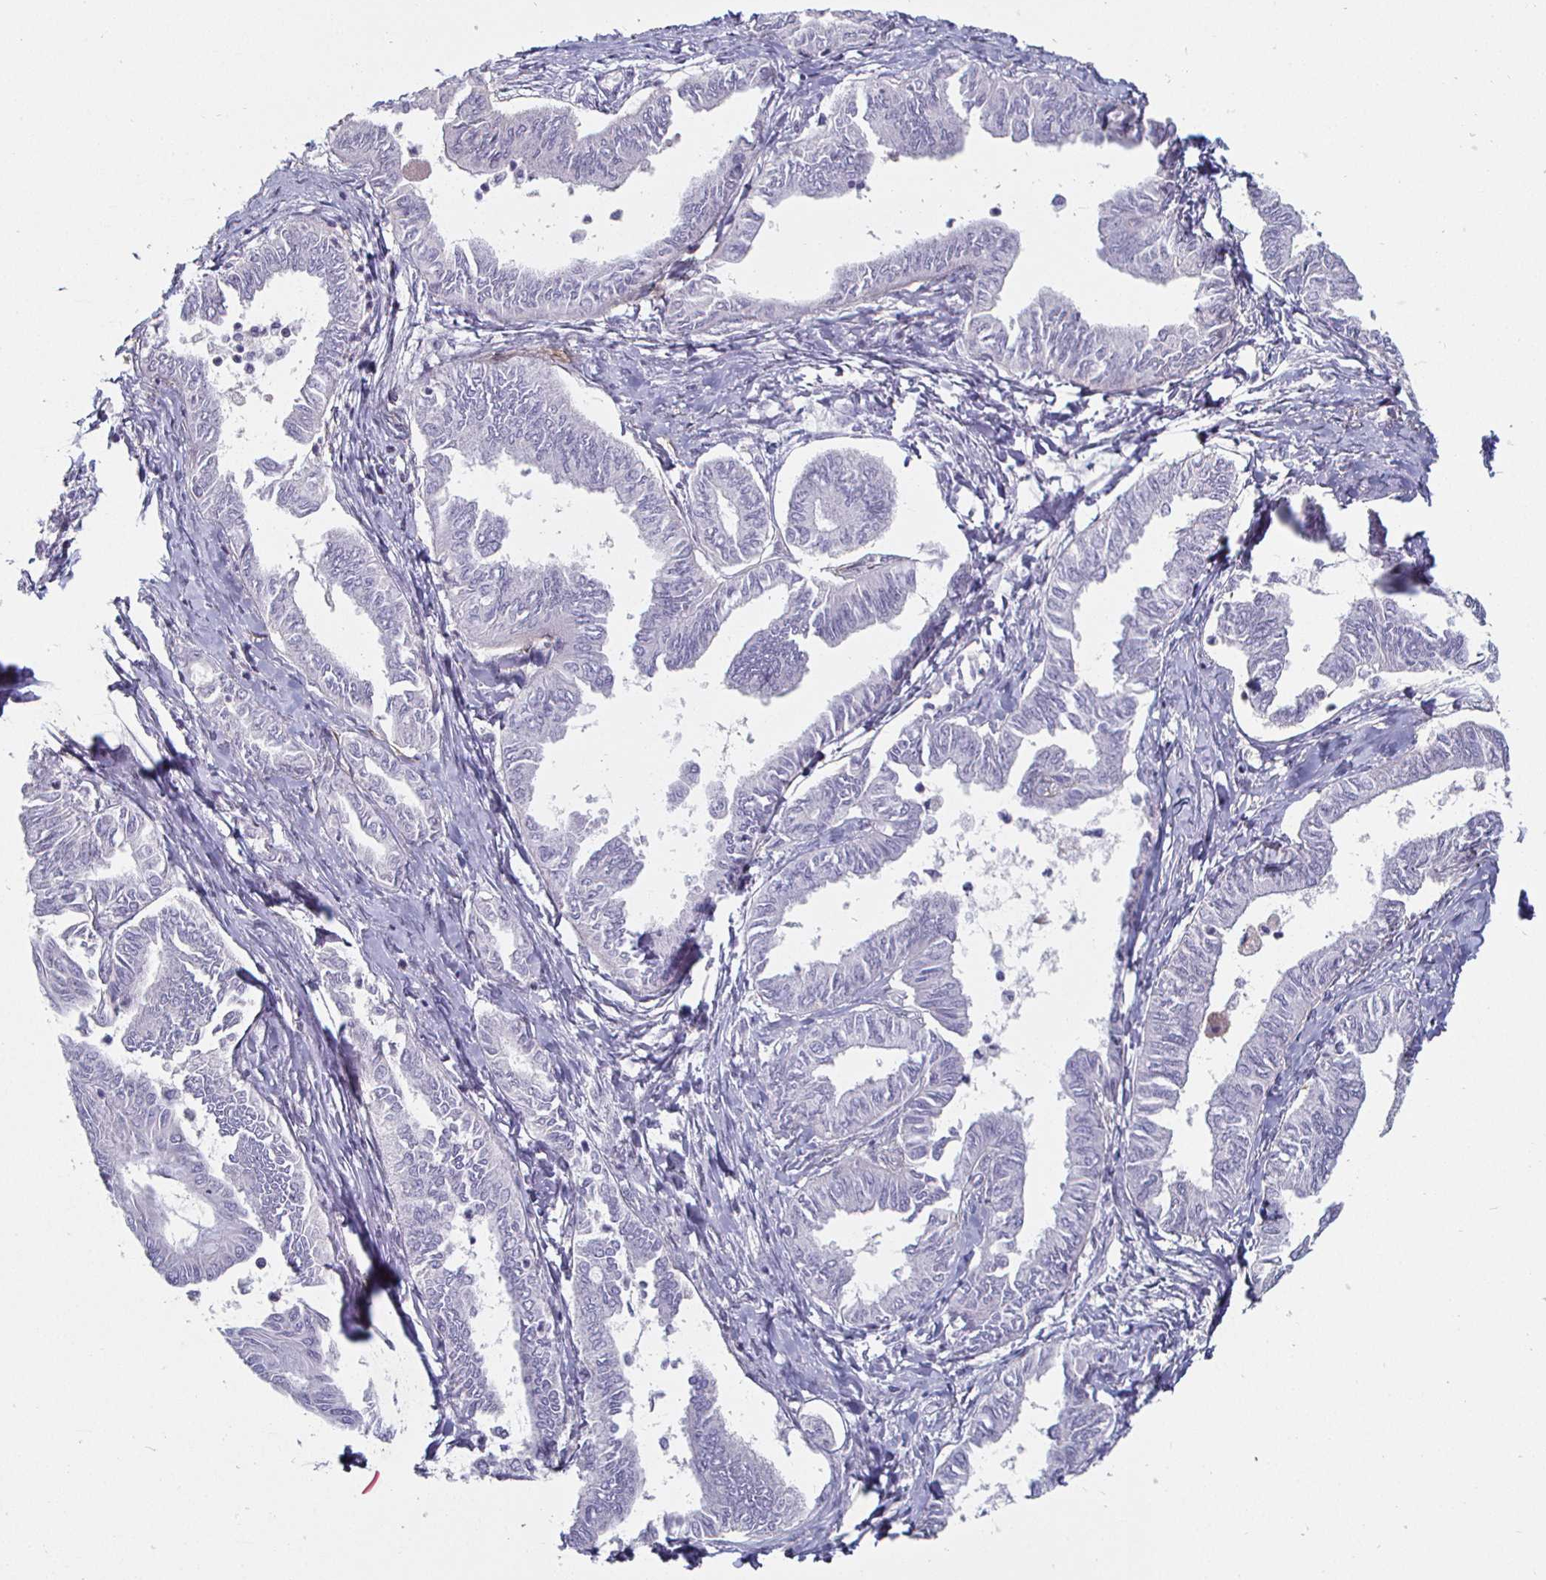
{"staining": {"intensity": "negative", "quantity": "none", "location": "none"}, "tissue": "ovarian cancer", "cell_type": "Tumor cells", "image_type": "cancer", "snomed": [{"axis": "morphology", "description": "Carcinoma, endometroid"}, {"axis": "topography", "description": "Ovary"}], "caption": "This is an IHC photomicrograph of human ovarian endometroid carcinoma. There is no staining in tumor cells.", "gene": "ENPP1", "patient": {"sex": "female", "age": 70}}